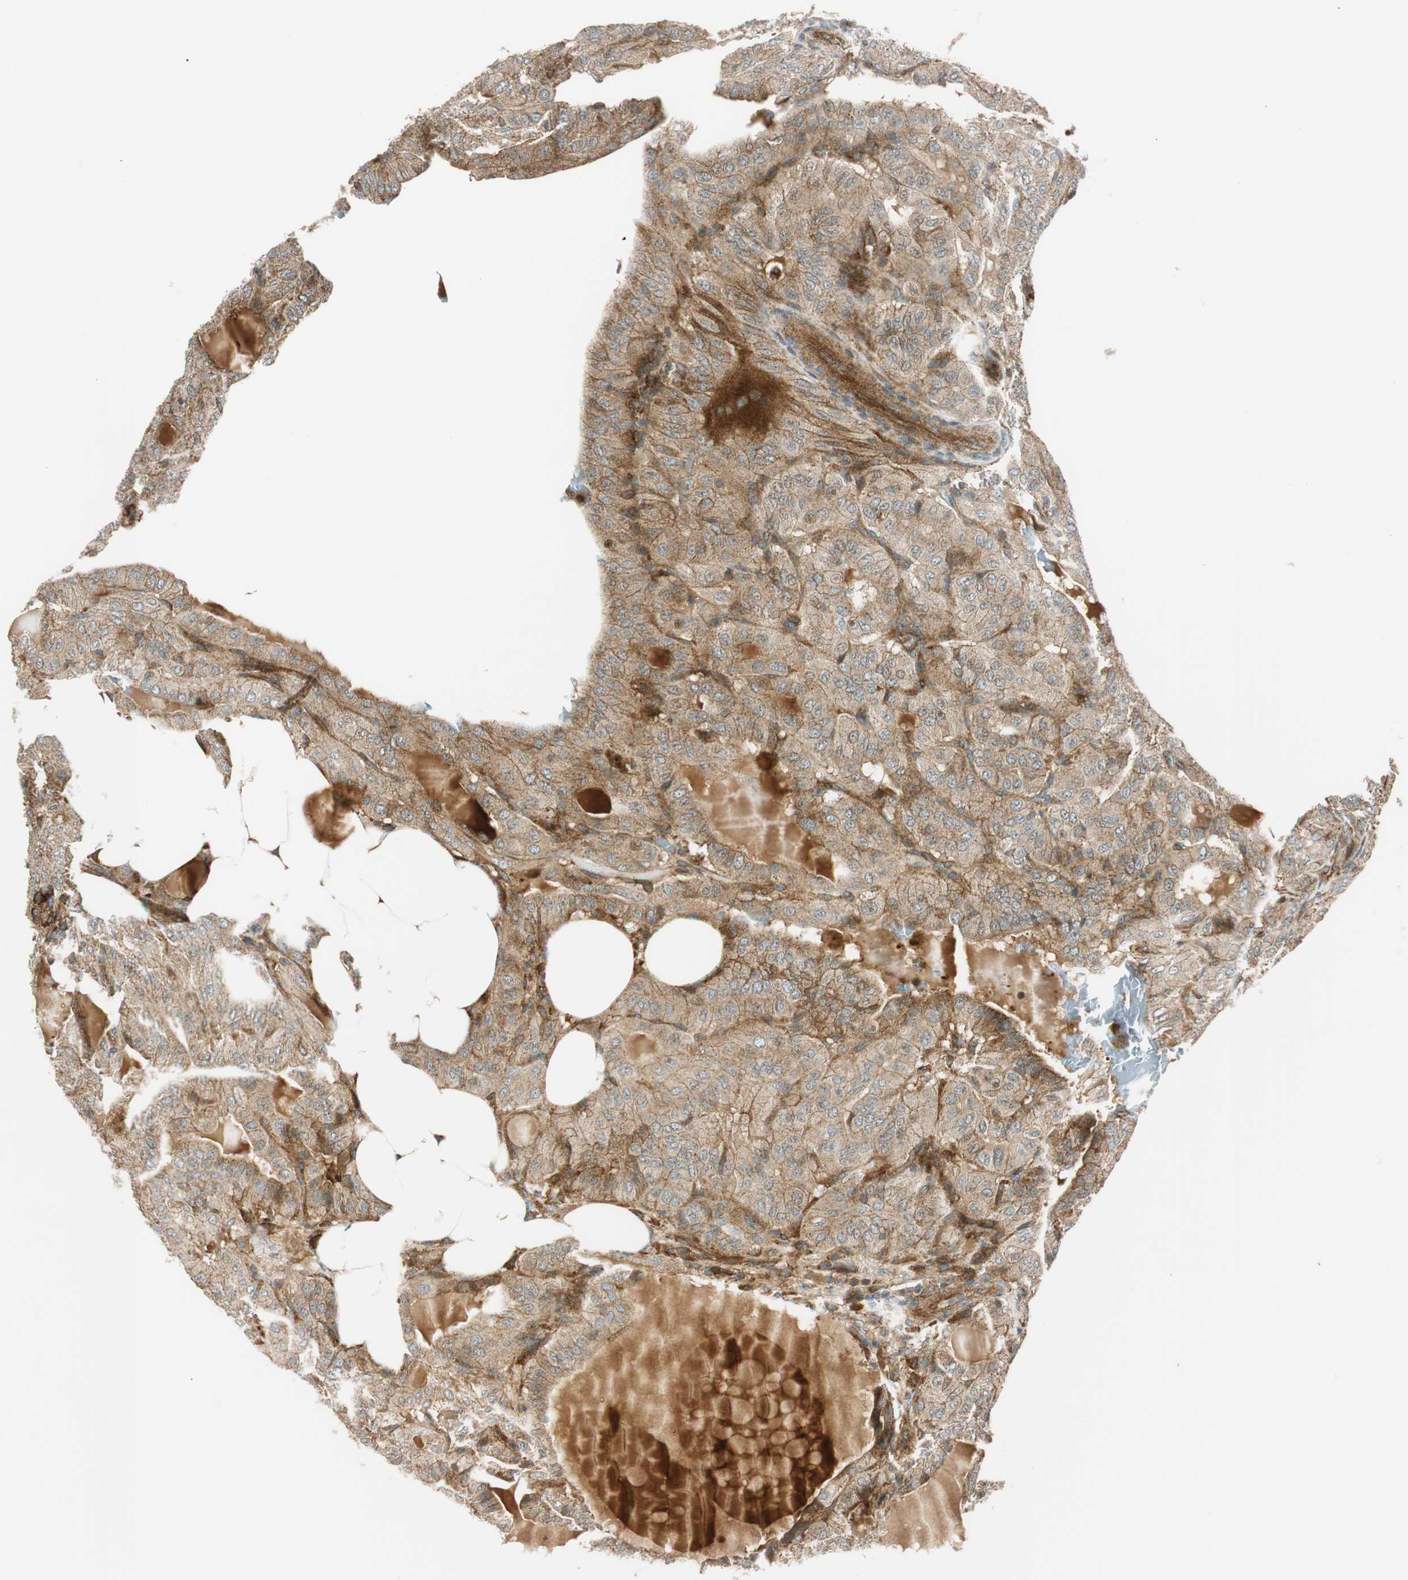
{"staining": {"intensity": "moderate", "quantity": ">75%", "location": "cytoplasmic/membranous"}, "tissue": "thyroid cancer", "cell_type": "Tumor cells", "image_type": "cancer", "snomed": [{"axis": "morphology", "description": "Papillary adenocarcinoma, NOS"}, {"axis": "topography", "description": "Thyroid gland"}], "caption": "A medium amount of moderate cytoplasmic/membranous positivity is seen in approximately >75% of tumor cells in thyroid cancer tissue.", "gene": "ABI1", "patient": {"sex": "male", "age": 77}}